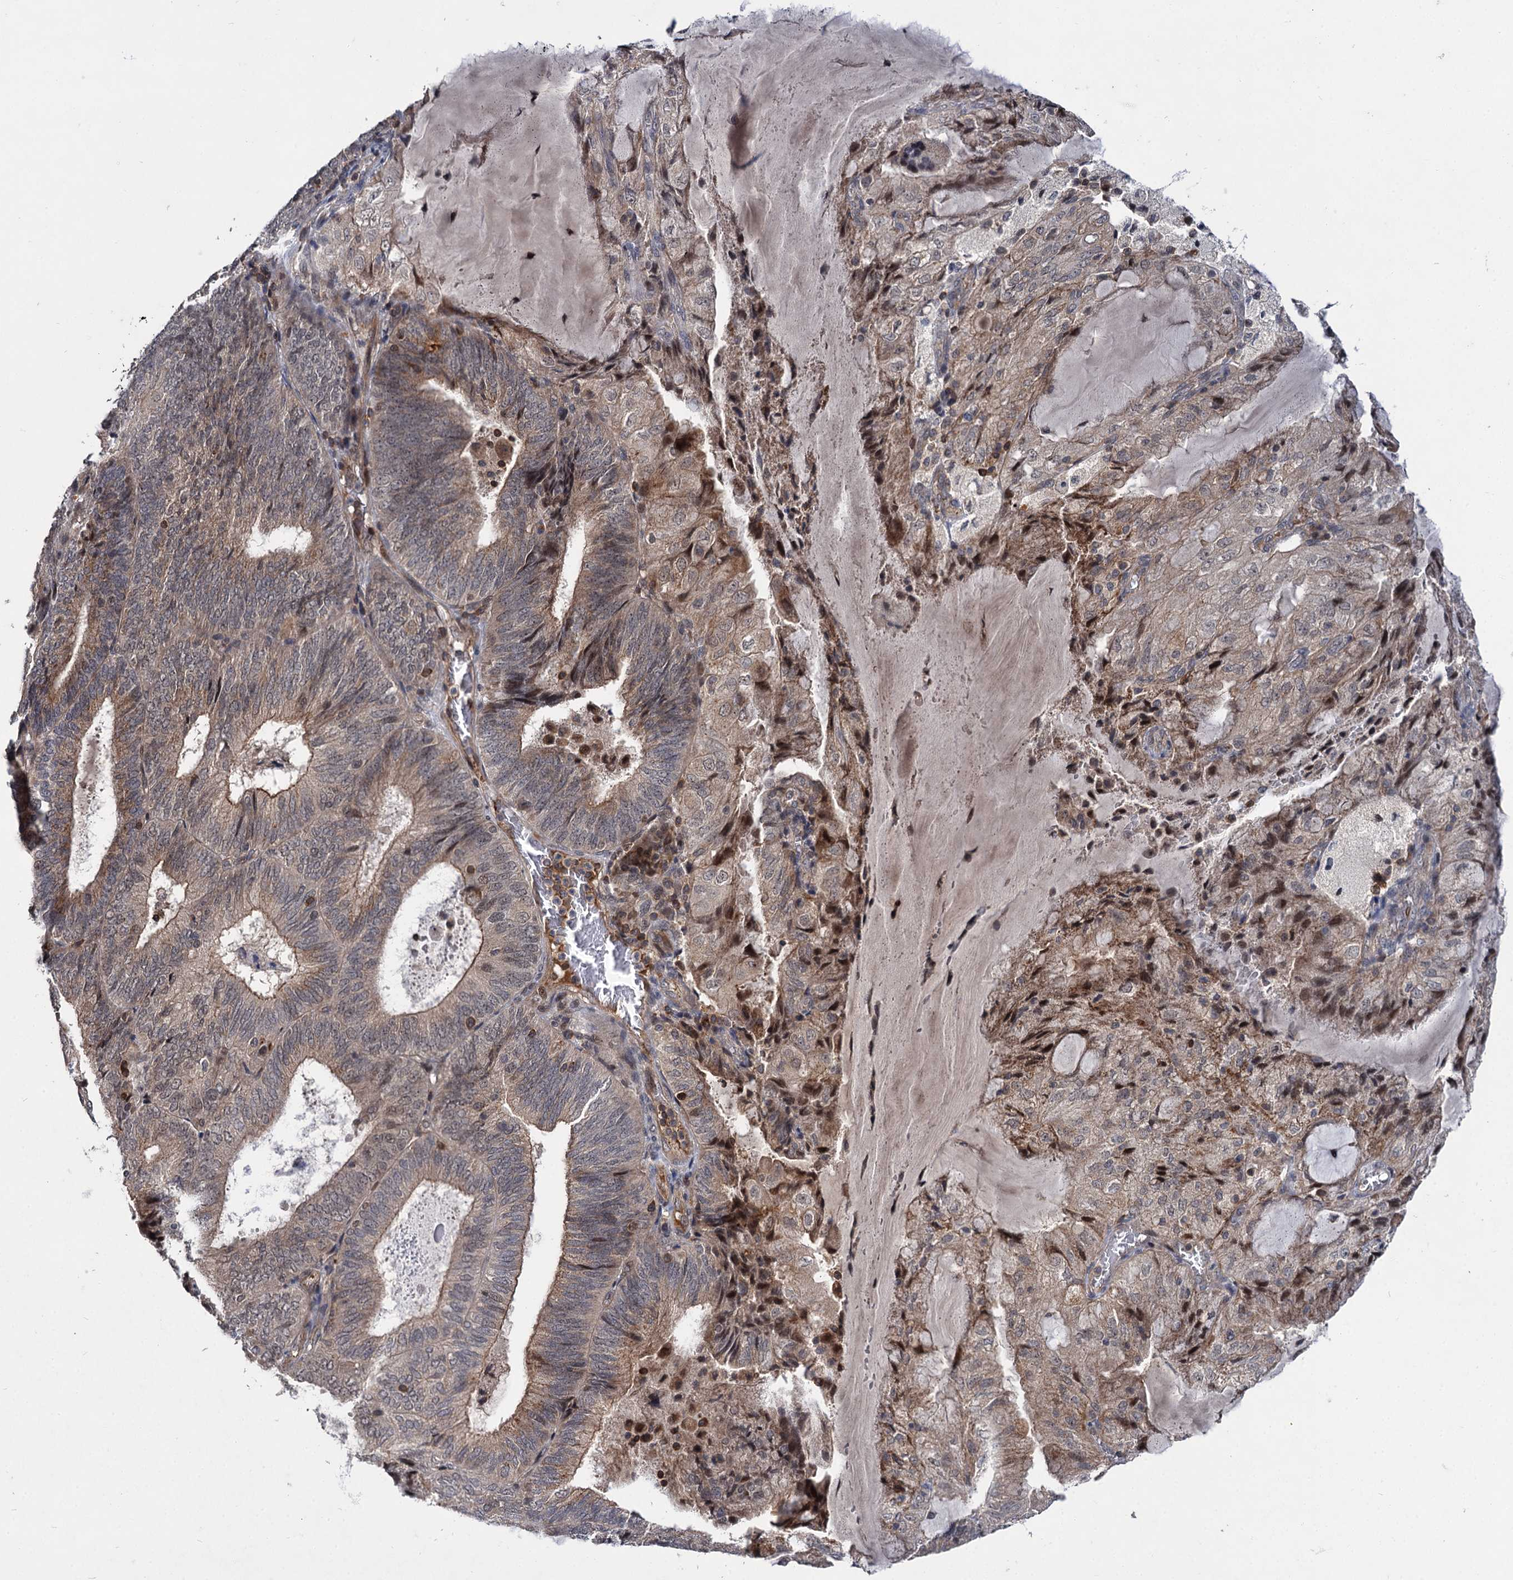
{"staining": {"intensity": "weak", "quantity": ">75%", "location": "cytoplasmic/membranous,nuclear"}, "tissue": "endometrial cancer", "cell_type": "Tumor cells", "image_type": "cancer", "snomed": [{"axis": "morphology", "description": "Adenocarcinoma, NOS"}, {"axis": "topography", "description": "Endometrium"}], "caption": "A high-resolution photomicrograph shows IHC staining of endometrial cancer, which shows weak cytoplasmic/membranous and nuclear staining in approximately >75% of tumor cells. (DAB IHC with brightfield microscopy, high magnification).", "gene": "ABLIM1", "patient": {"sex": "female", "age": 81}}